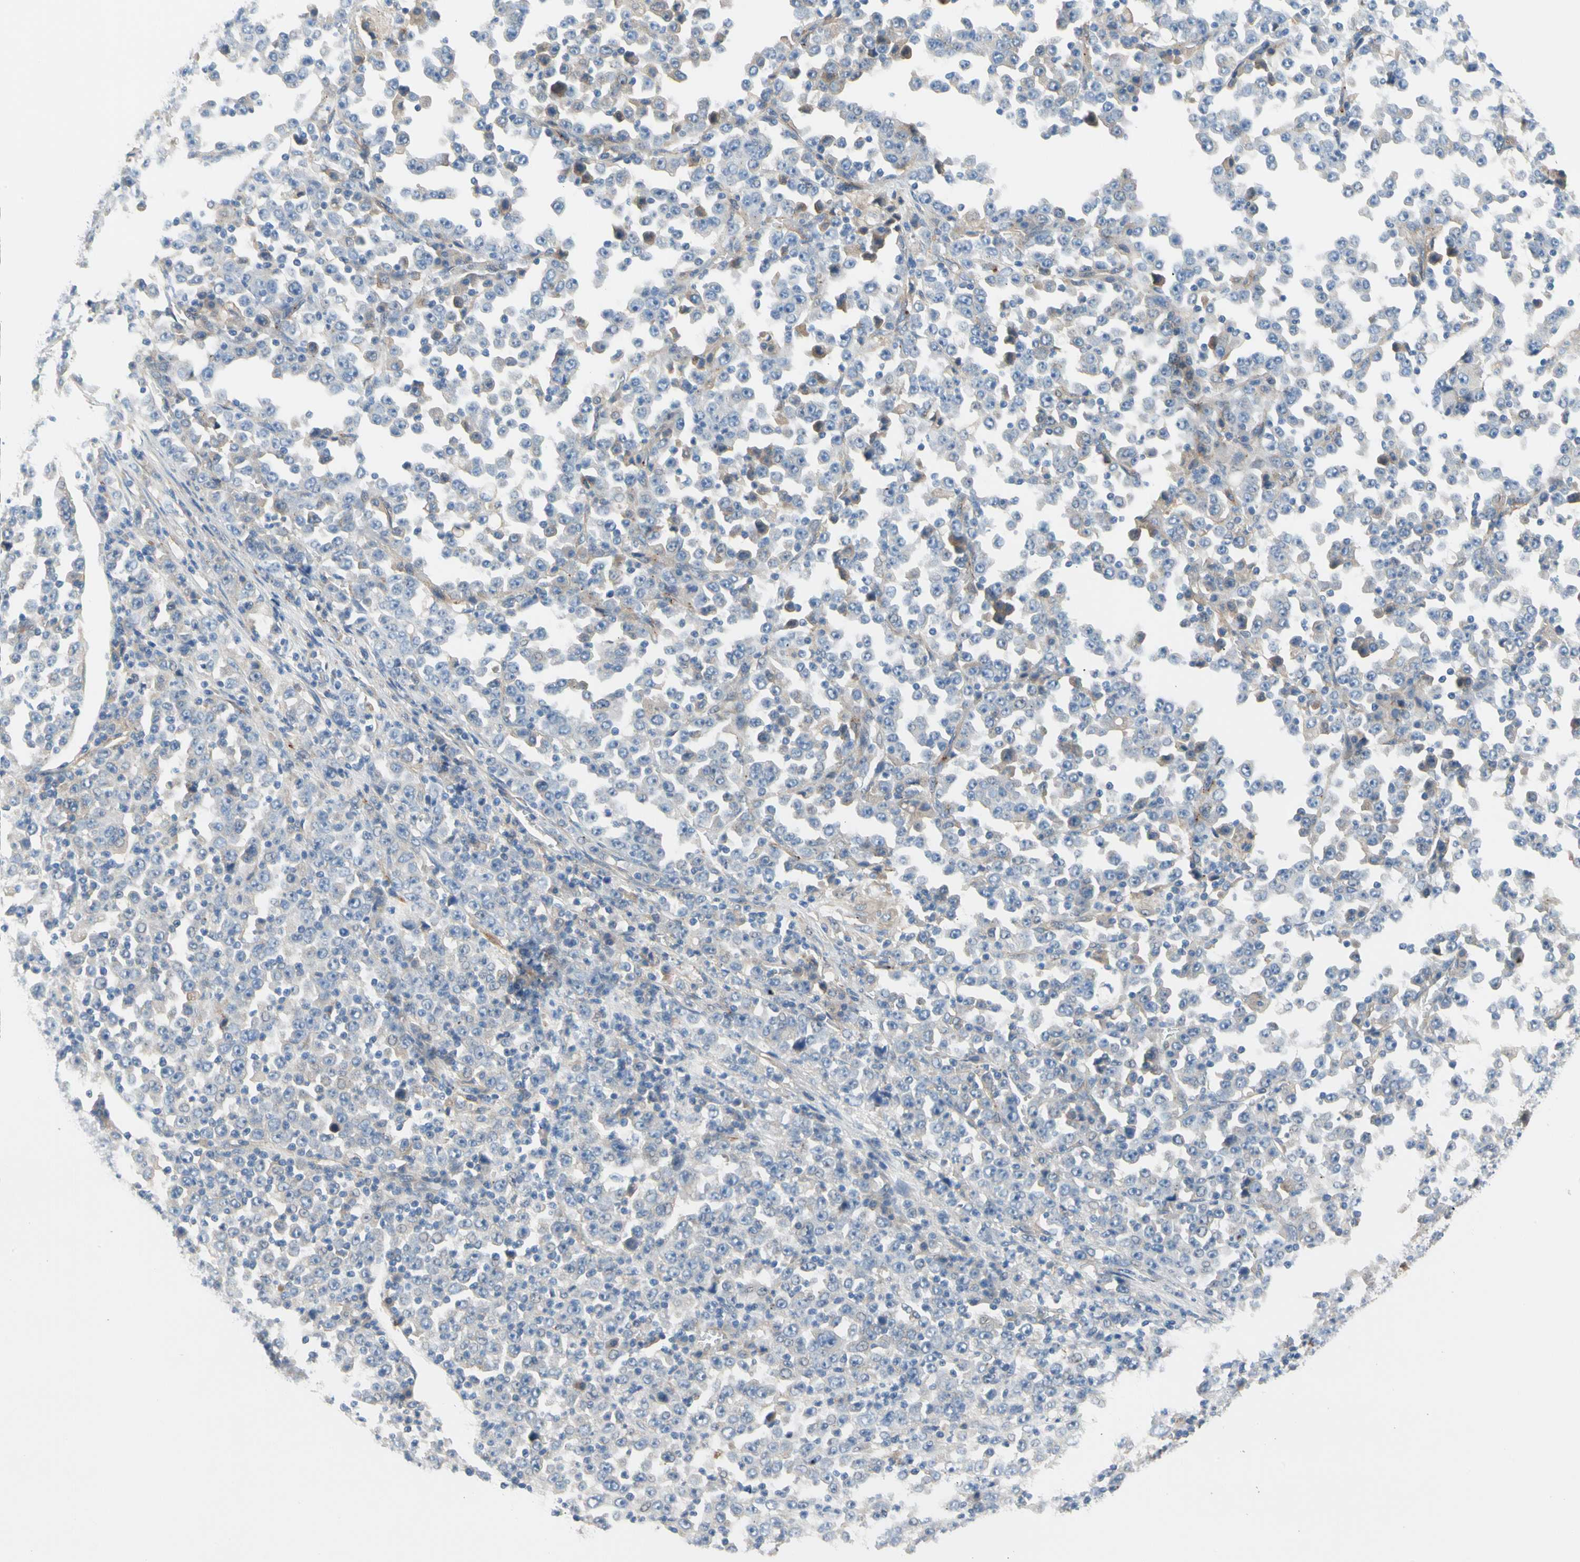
{"staining": {"intensity": "negative", "quantity": "none", "location": "none"}, "tissue": "stomach cancer", "cell_type": "Tumor cells", "image_type": "cancer", "snomed": [{"axis": "morphology", "description": "Normal tissue, NOS"}, {"axis": "morphology", "description": "Adenocarcinoma, NOS"}, {"axis": "topography", "description": "Stomach, upper"}, {"axis": "topography", "description": "Stomach"}], "caption": "A histopathology image of human stomach cancer (adenocarcinoma) is negative for staining in tumor cells.", "gene": "ENTREP3", "patient": {"sex": "male", "age": 59}}